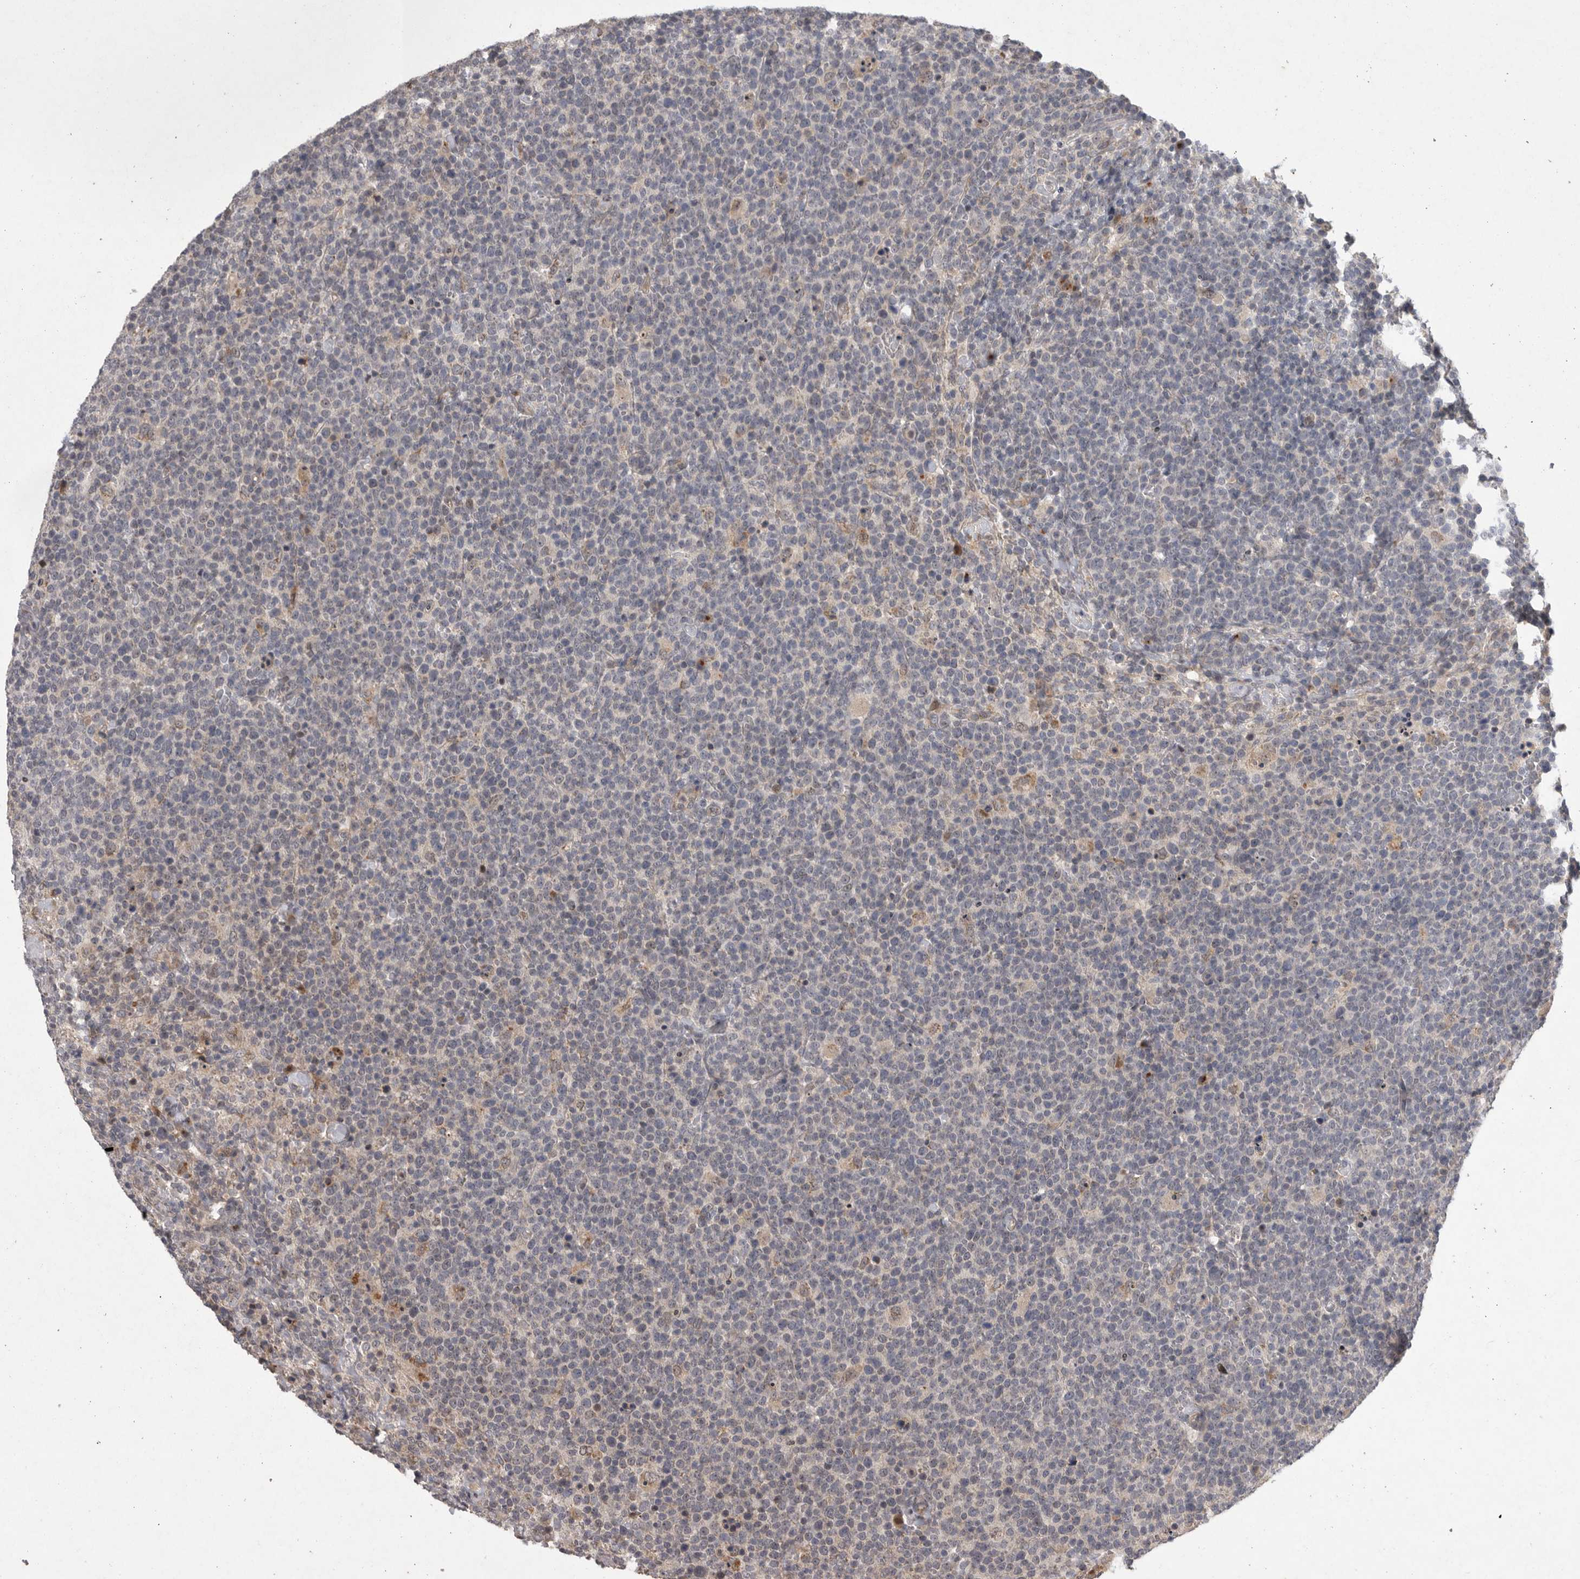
{"staining": {"intensity": "negative", "quantity": "none", "location": "none"}, "tissue": "lymphoma", "cell_type": "Tumor cells", "image_type": "cancer", "snomed": [{"axis": "morphology", "description": "Malignant lymphoma, non-Hodgkin's type, High grade"}, {"axis": "topography", "description": "Lymph node"}], "caption": "Tumor cells show no significant expression in lymphoma.", "gene": "MAN2A1", "patient": {"sex": "male", "age": 61}}